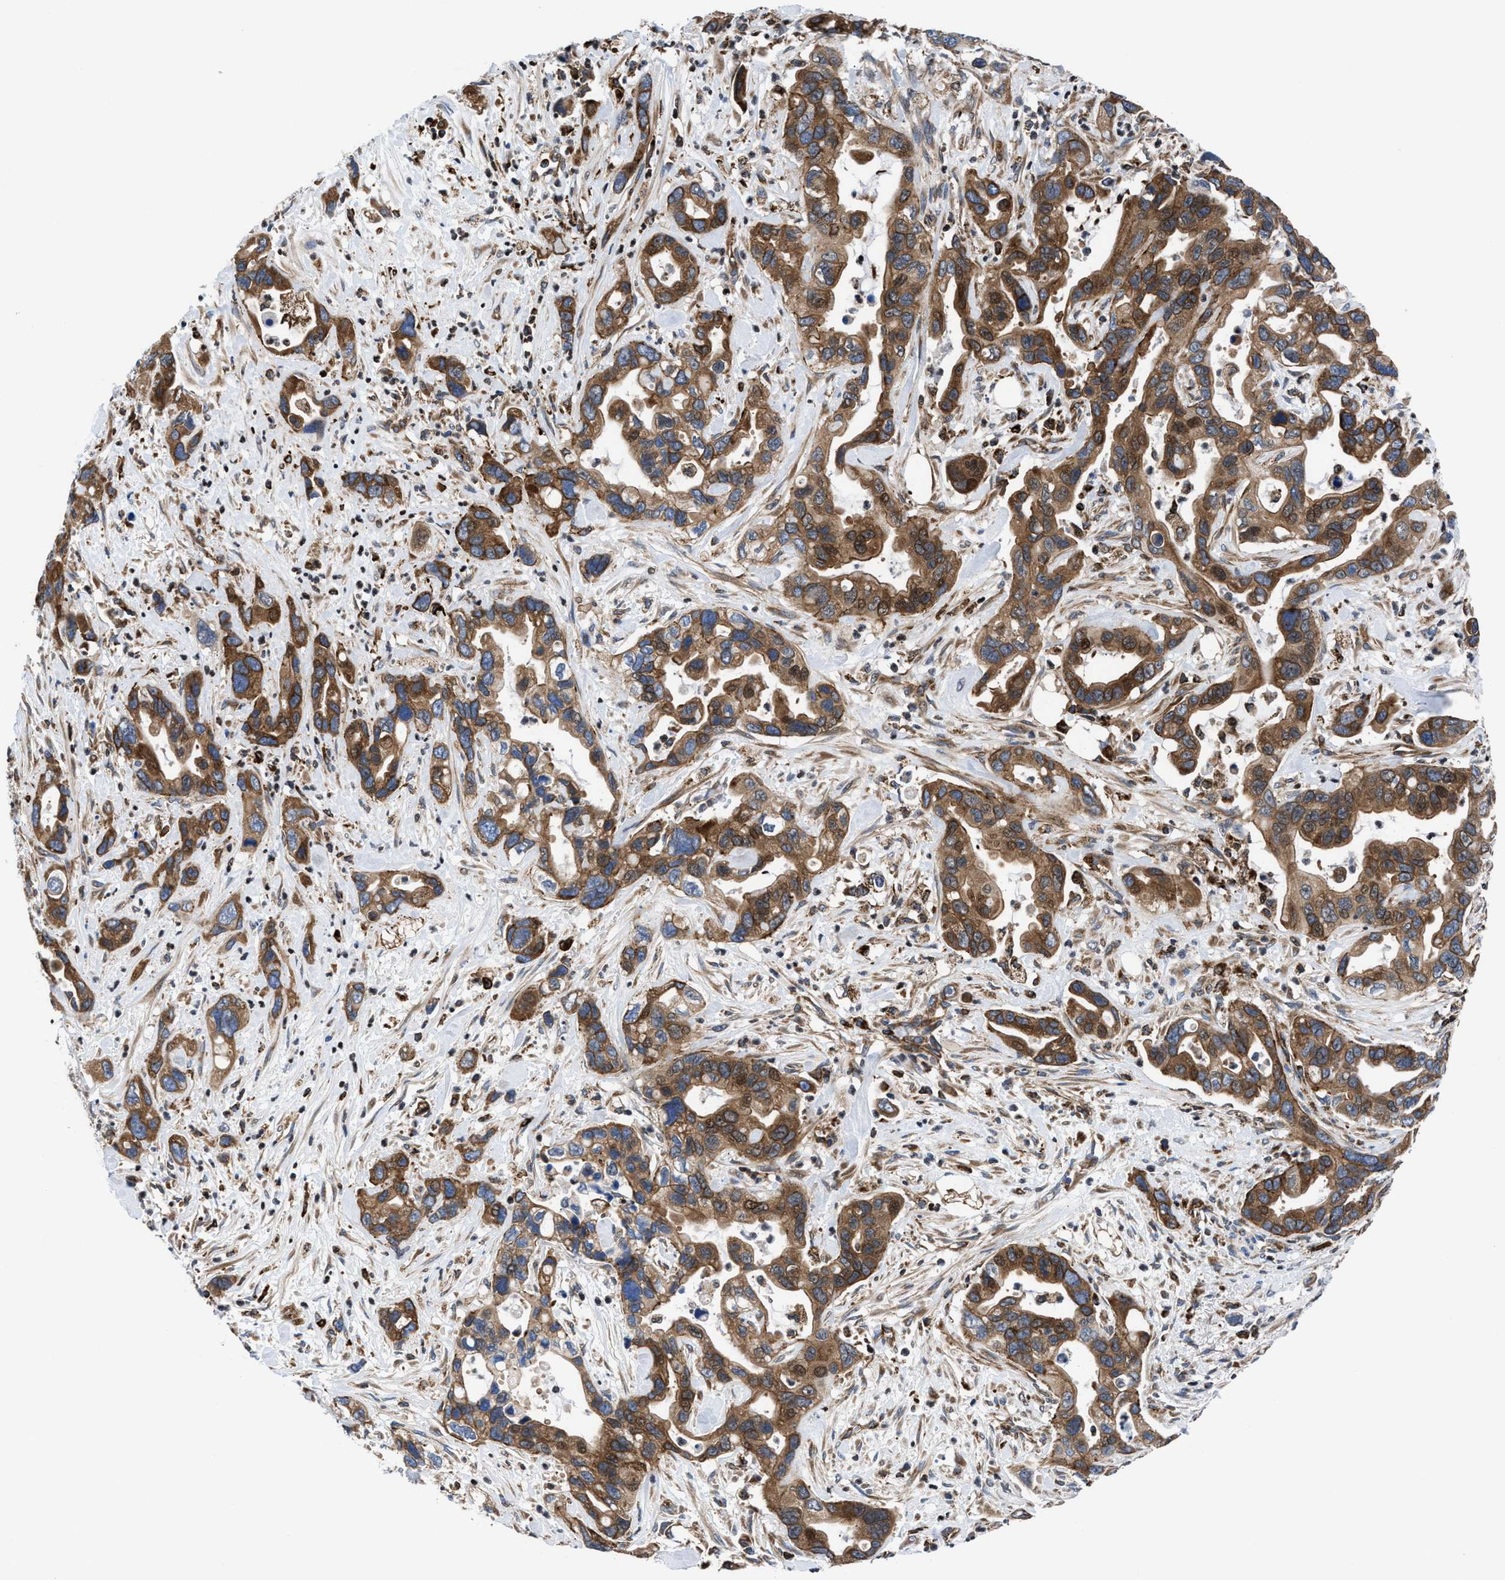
{"staining": {"intensity": "strong", "quantity": ">75%", "location": "cytoplasmic/membranous"}, "tissue": "pancreatic cancer", "cell_type": "Tumor cells", "image_type": "cancer", "snomed": [{"axis": "morphology", "description": "Adenocarcinoma, NOS"}, {"axis": "topography", "description": "Pancreas"}], "caption": "Tumor cells exhibit high levels of strong cytoplasmic/membranous expression in approximately >75% of cells in pancreatic adenocarcinoma.", "gene": "PRR15L", "patient": {"sex": "female", "age": 70}}